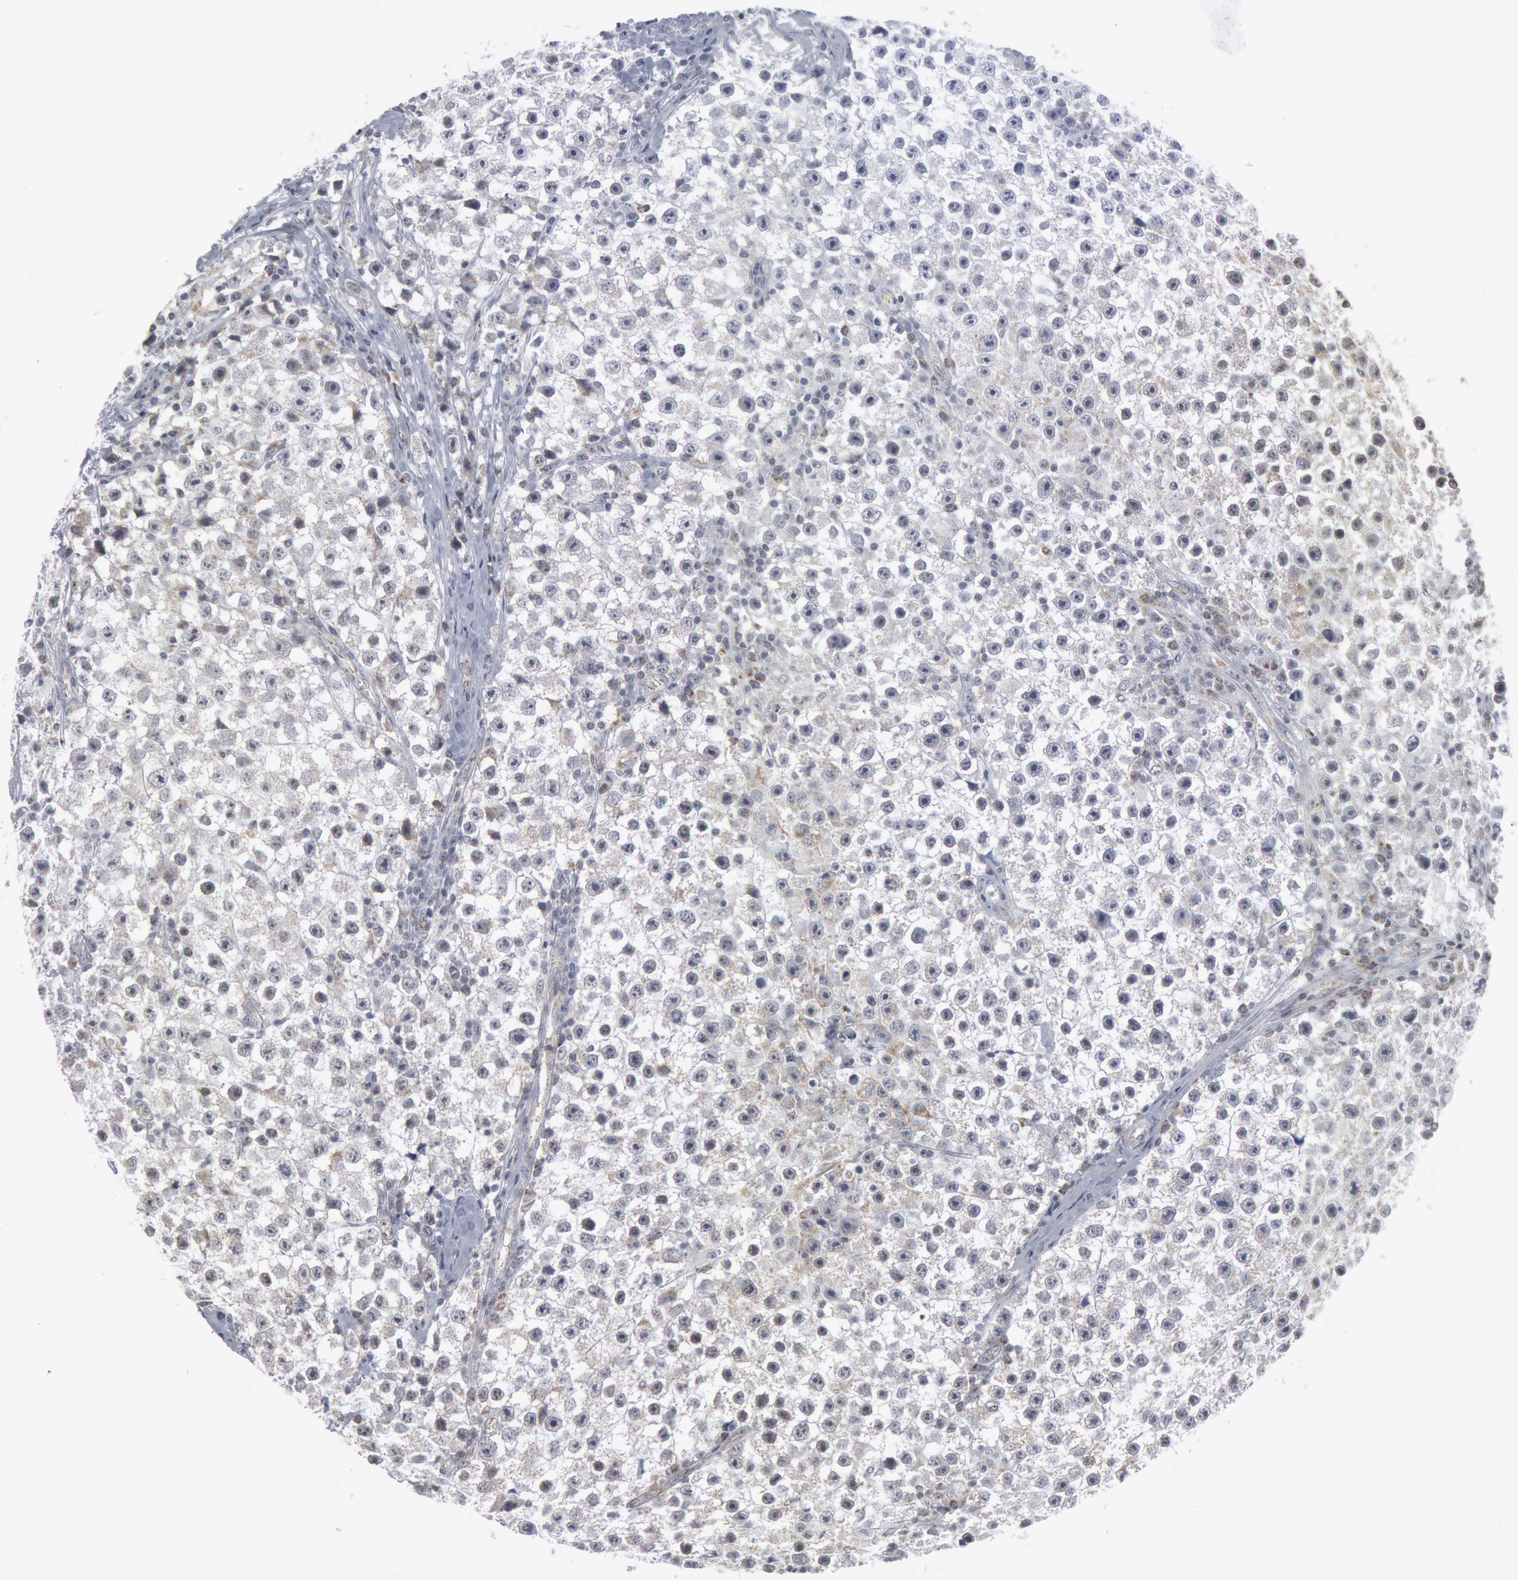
{"staining": {"intensity": "negative", "quantity": "none", "location": "none"}, "tissue": "testis cancer", "cell_type": "Tumor cells", "image_type": "cancer", "snomed": [{"axis": "morphology", "description": "Seminoma, NOS"}, {"axis": "topography", "description": "Testis"}], "caption": "Photomicrograph shows no protein expression in tumor cells of seminoma (testis) tissue.", "gene": "CASP9", "patient": {"sex": "male", "age": 35}}